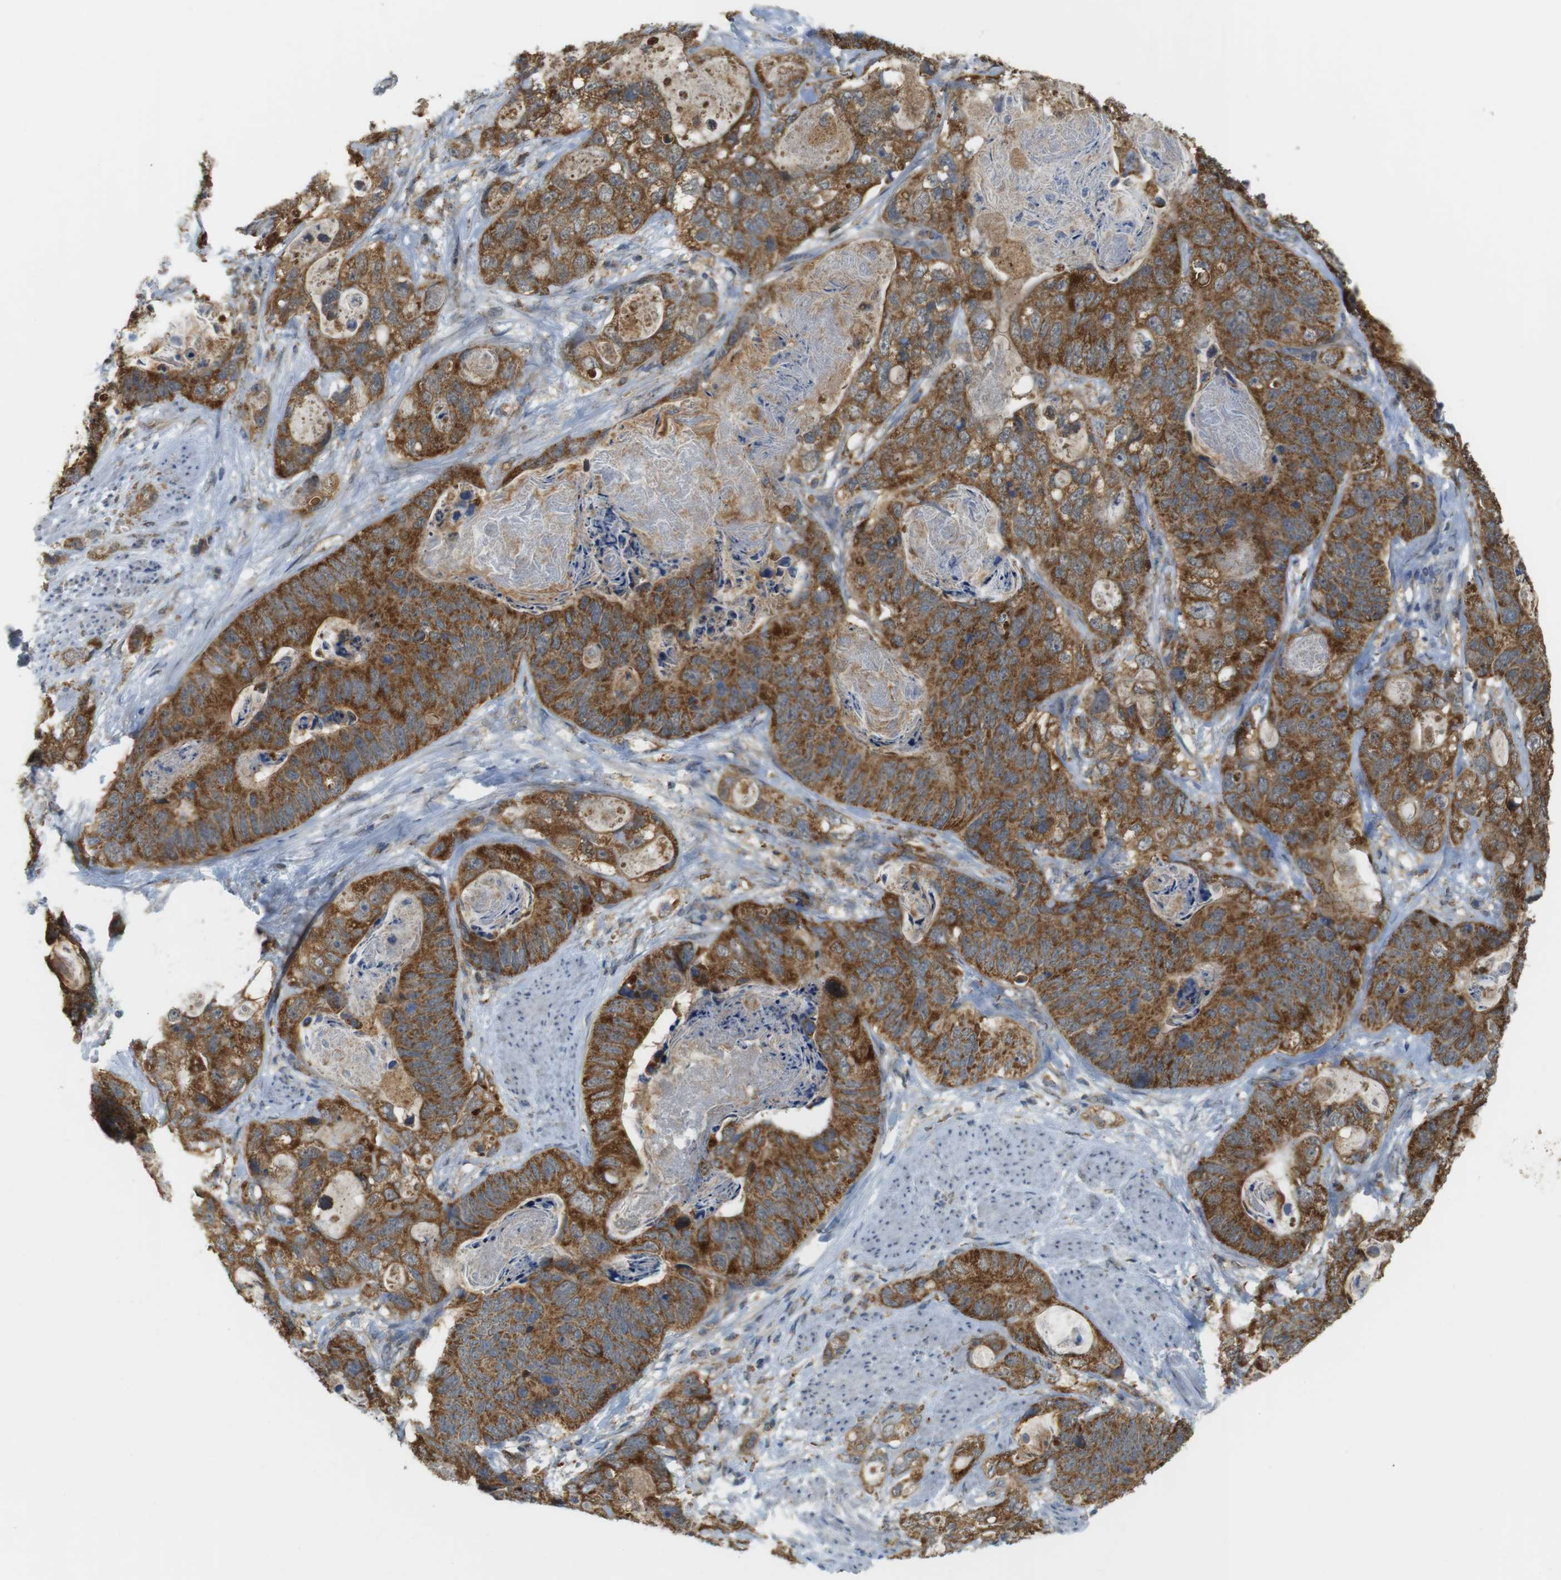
{"staining": {"intensity": "strong", "quantity": ">75%", "location": "cytoplasmic/membranous"}, "tissue": "stomach cancer", "cell_type": "Tumor cells", "image_type": "cancer", "snomed": [{"axis": "morphology", "description": "Adenocarcinoma, NOS"}, {"axis": "topography", "description": "Stomach"}], "caption": "Tumor cells reveal strong cytoplasmic/membranous staining in approximately >75% of cells in stomach adenocarcinoma.", "gene": "BRI3BP", "patient": {"sex": "female", "age": 89}}